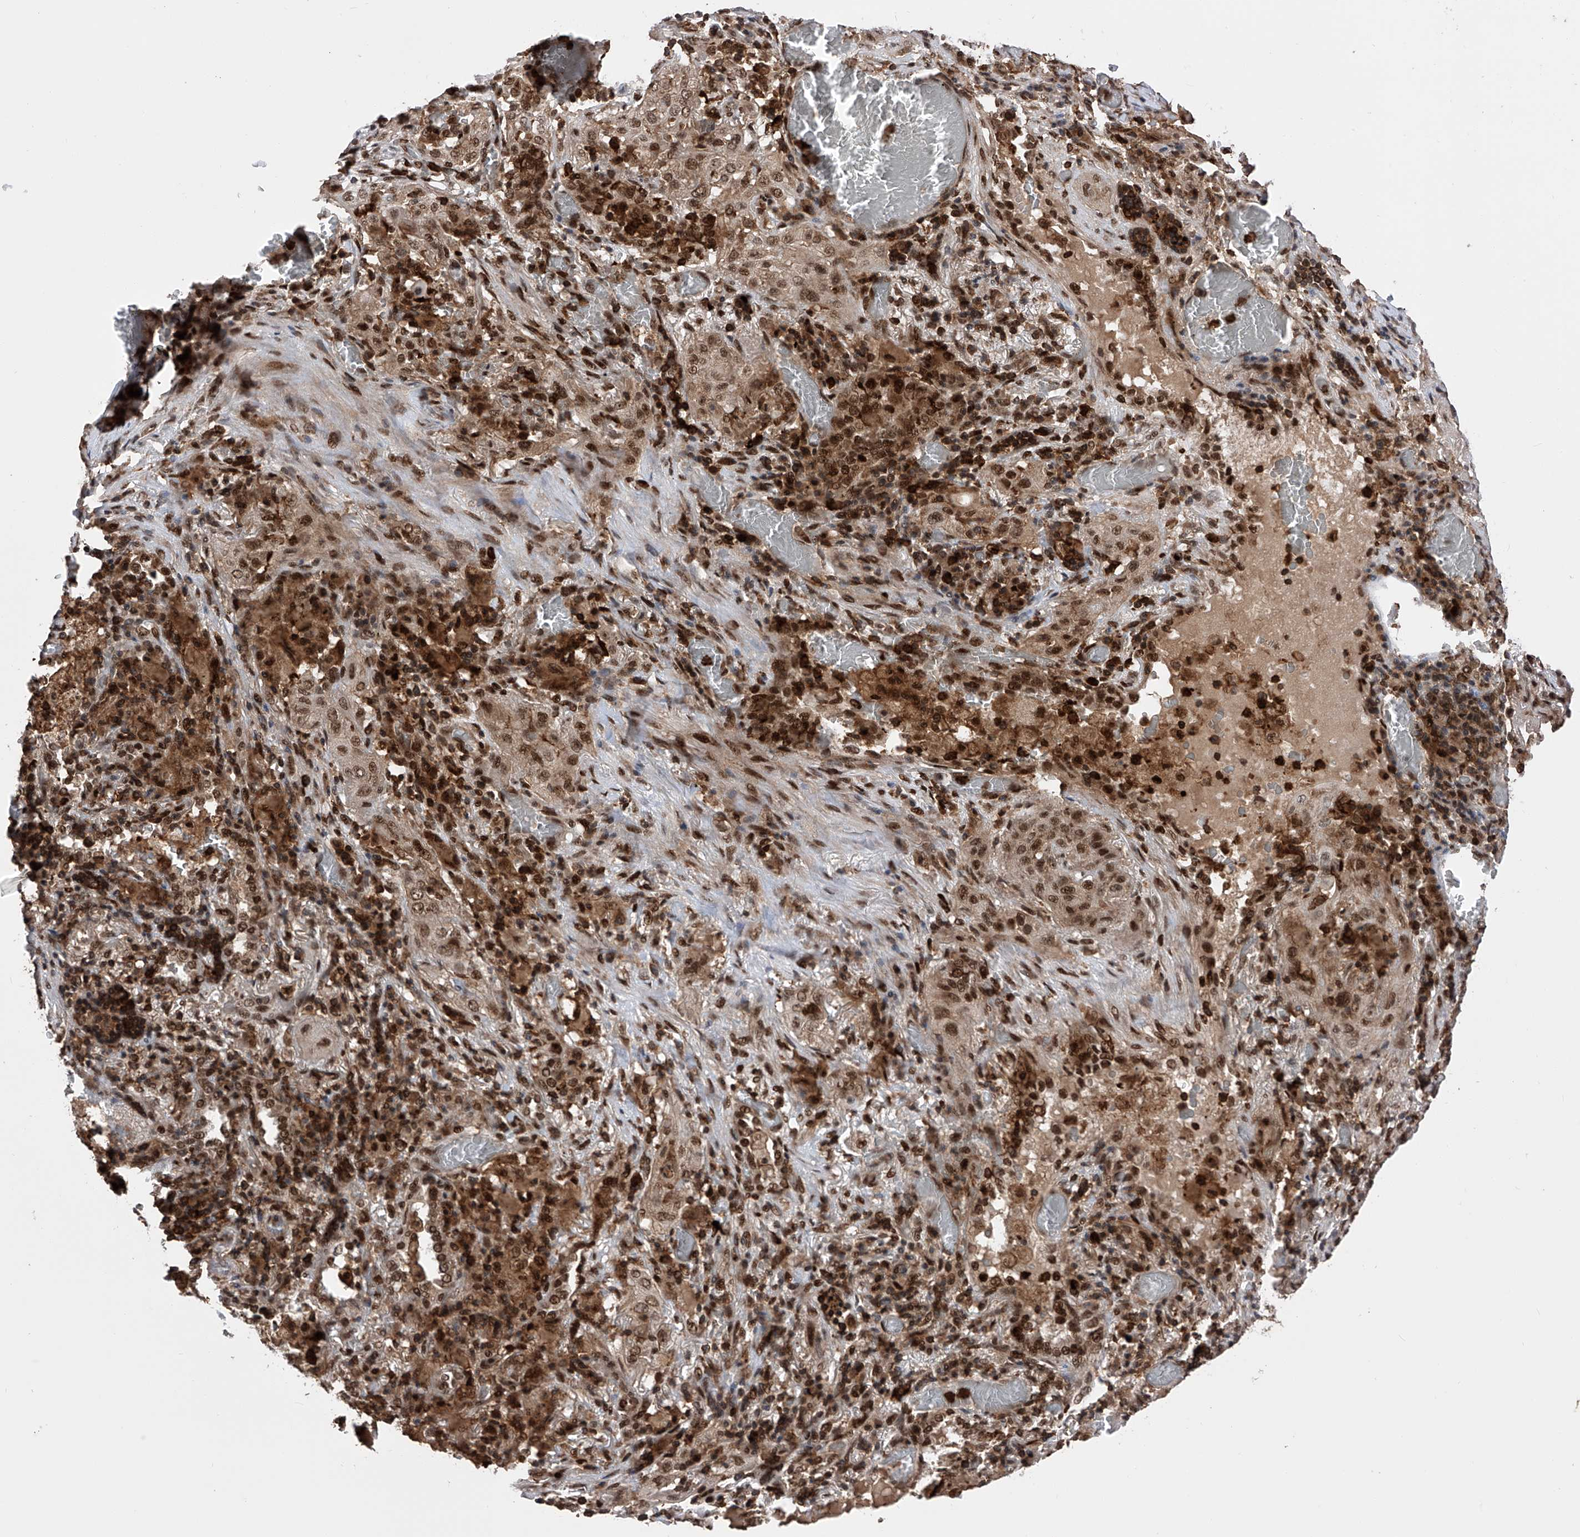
{"staining": {"intensity": "moderate", "quantity": ">75%", "location": "nuclear"}, "tissue": "lung cancer", "cell_type": "Tumor cells", "image_type": "cancer", "snomed": [{"axis": "morphology", "description": "Squamous cell carcinoma, NOS"}, {"axis": "topography", "description": "Lung"}], "caption": "High-power microscopy captured an IHC micrograph of lung cancer (squamous cell carcinoma), revealing moderate nuclear staining in approximately >75% of tumor cells.", "gene": "ZNF280D", "patient": {"sex": "female", "age": 47}}